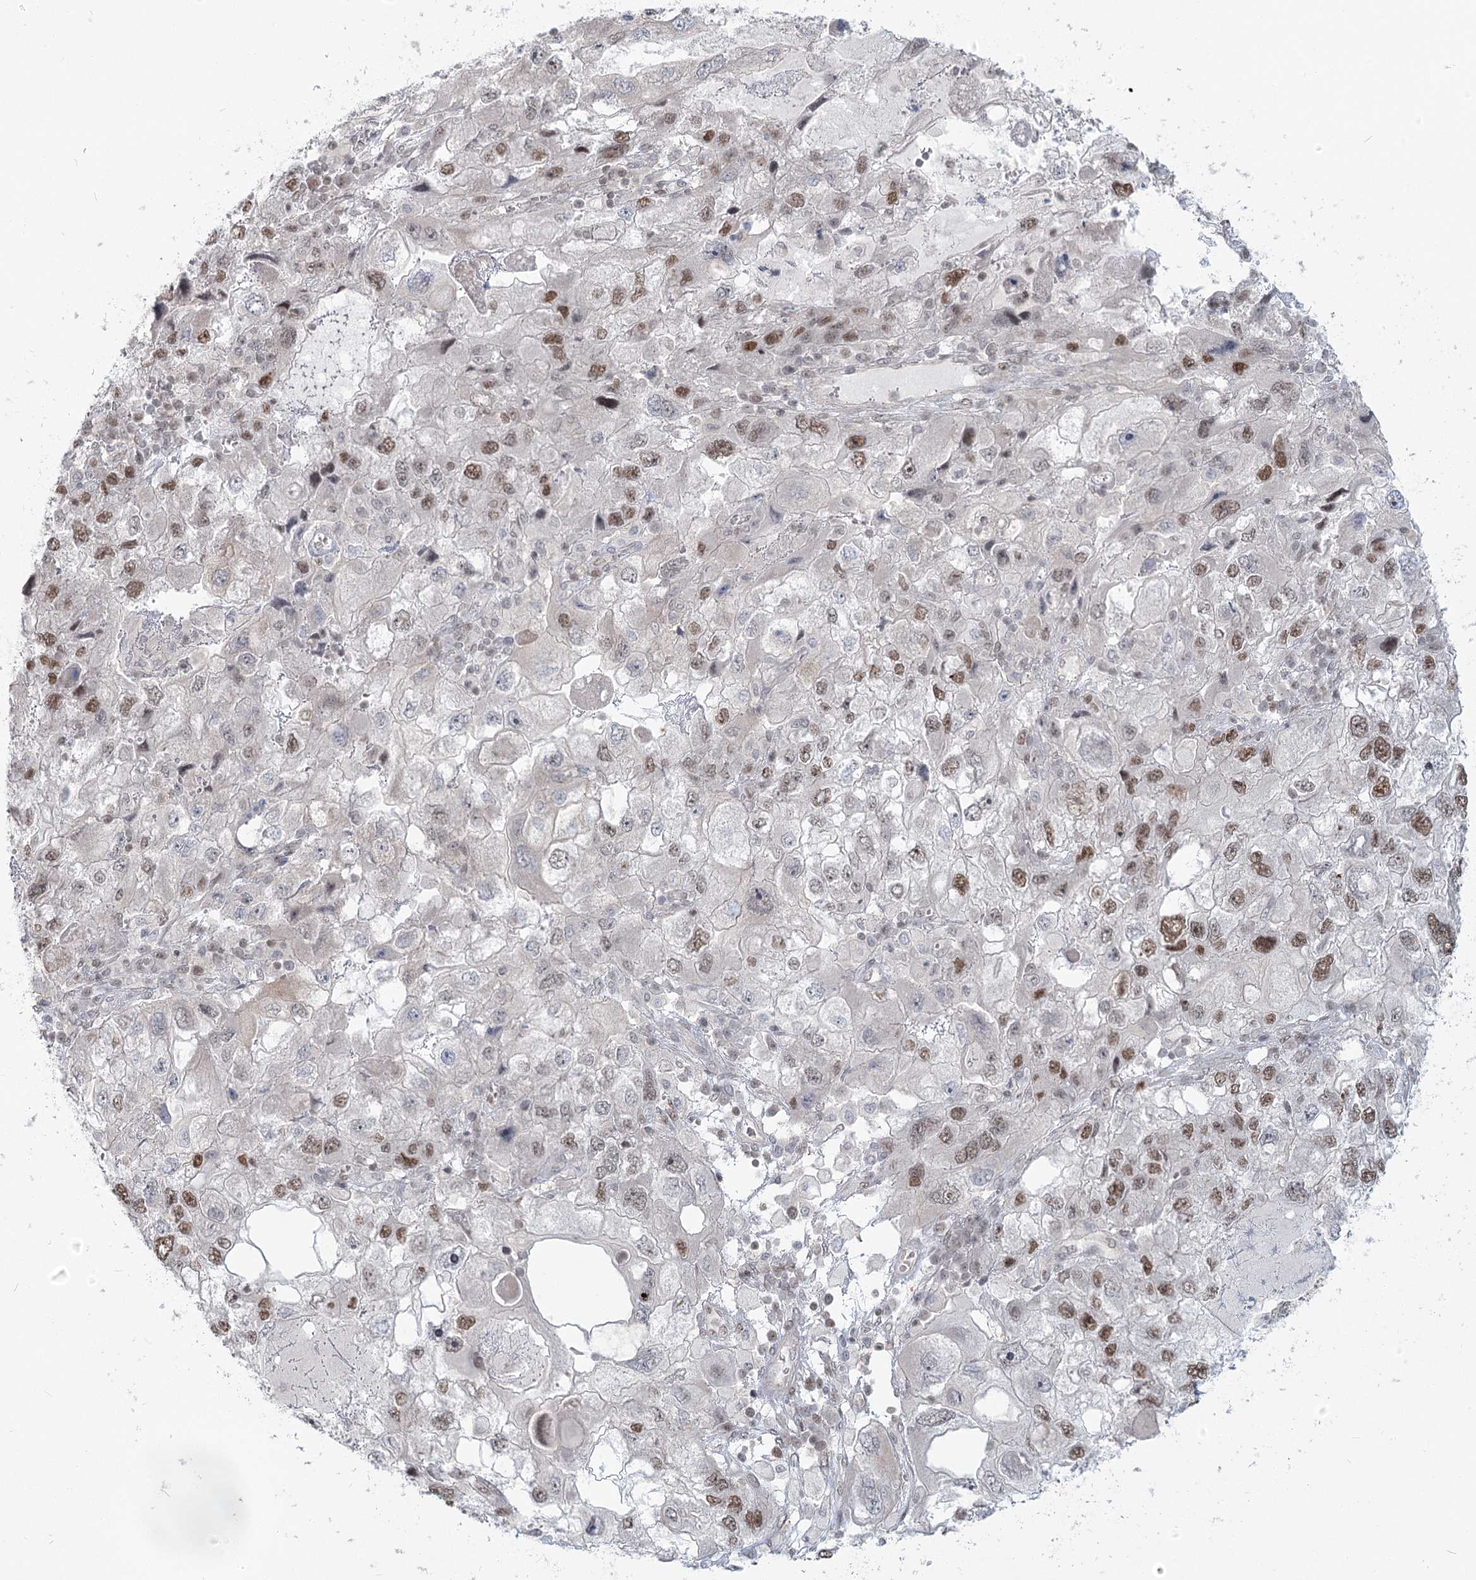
{"staining": {"intensity": "moderate", "quantity": "25%-75%", "location": "nuclear"}, "tissue": "endometrial cancer", "cell_type": "Tumor cells", "image_type": "cancer", "snomed": [{"axis": "morphology", "description": "Adenocarcinoma, NOS"}, {"axis": "topography", "description": "Endometrium"}], "caption": "Endometrial cancer (adenocarcinoma) stained for a protein reveals moderate nuclear positivity in tumor cells.", "gene": "R3HCC1L", "patient": {"sex": "female", "age": 49}}